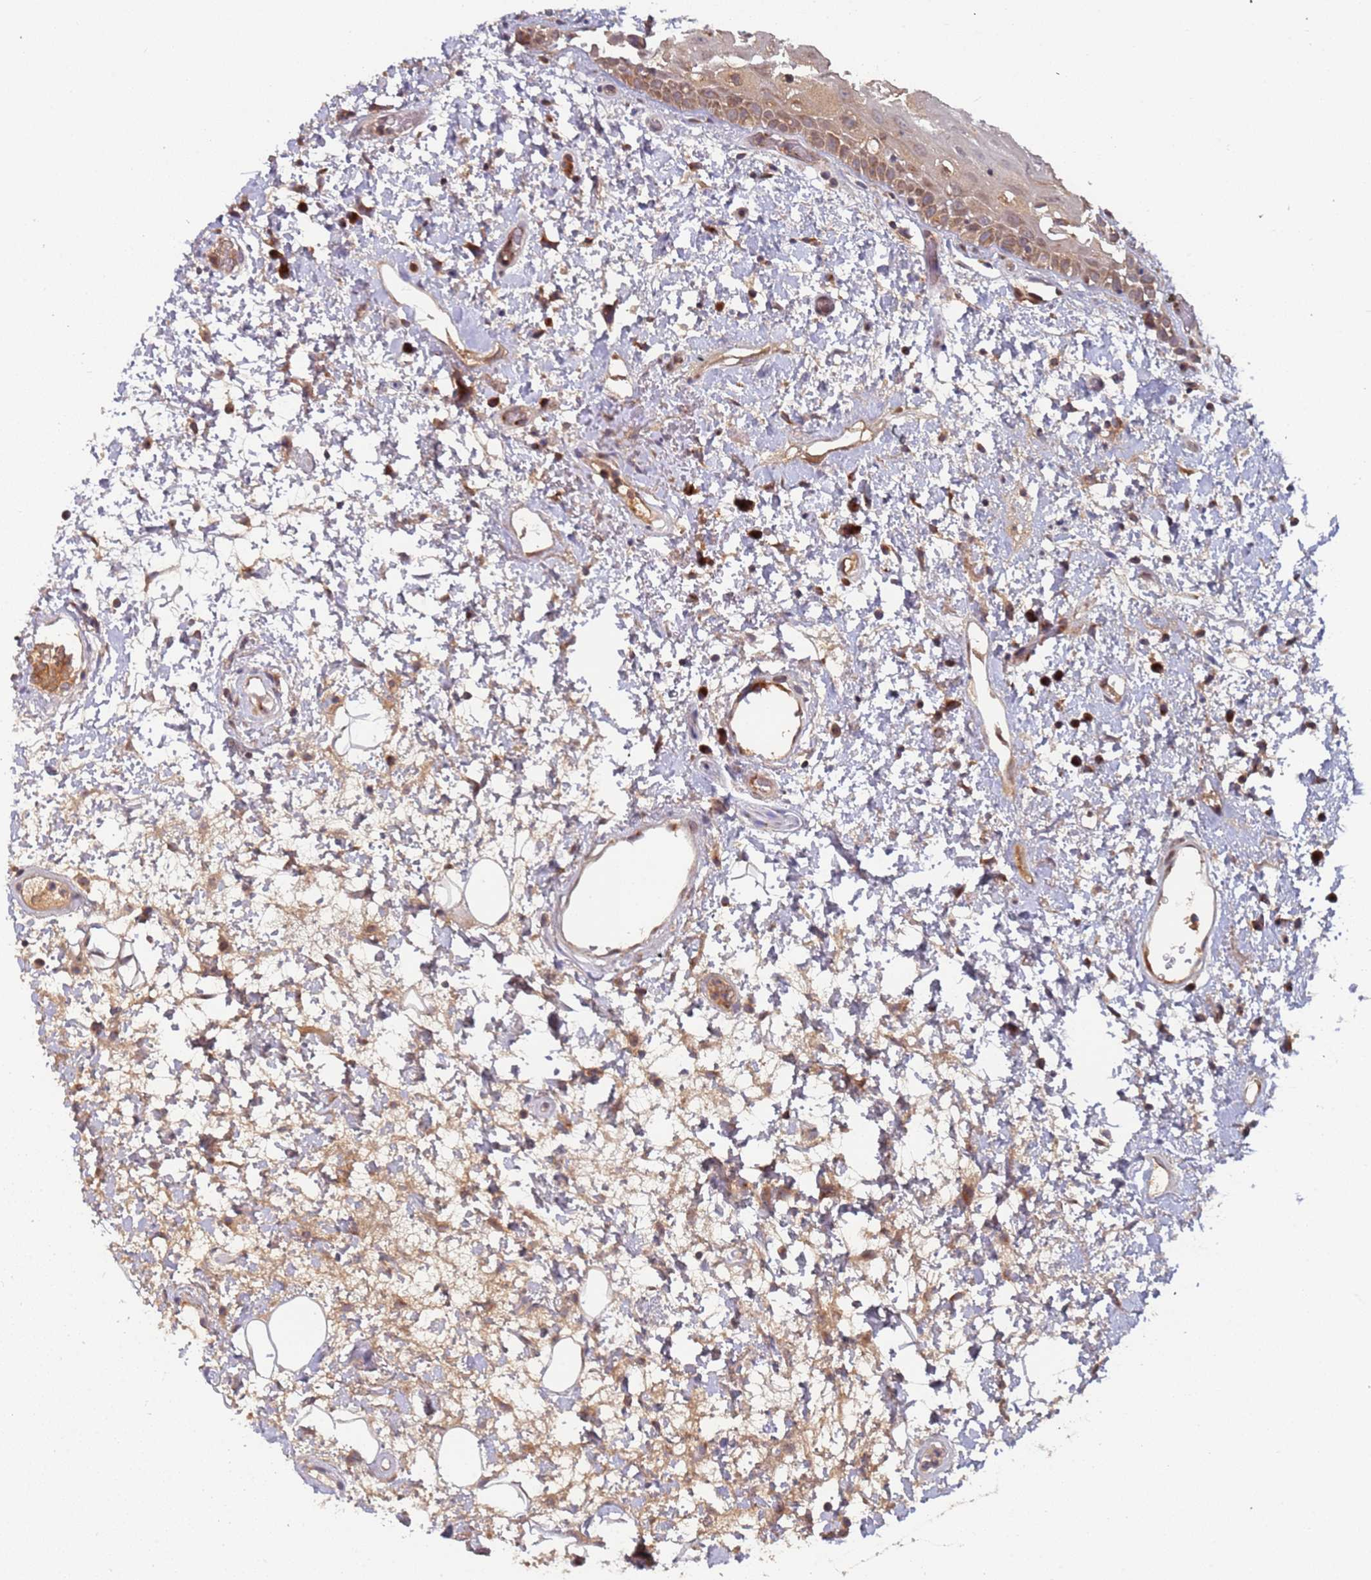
{"staining": {"intensity": "moderate", "quantity": "25%-75%", "location": "cytoplasmic/membranous"}, "tissue": "oral mucosa", "cell_type": "Squamous epithelial cells", "image_type": "normal", "snomed": [{"axis": "morphology", "description": "Normal tissue, NOS"}, {"axis": "topography", "description": "Oral tissue"}], "caption": "Moderate cytoplasmic/membranous staining is present in about 25%-75% of squamous epithelial cells in unremarkable oral mucosa.", "gene": "OR5A2", "patient": {"sex": "female", "age": 76}}